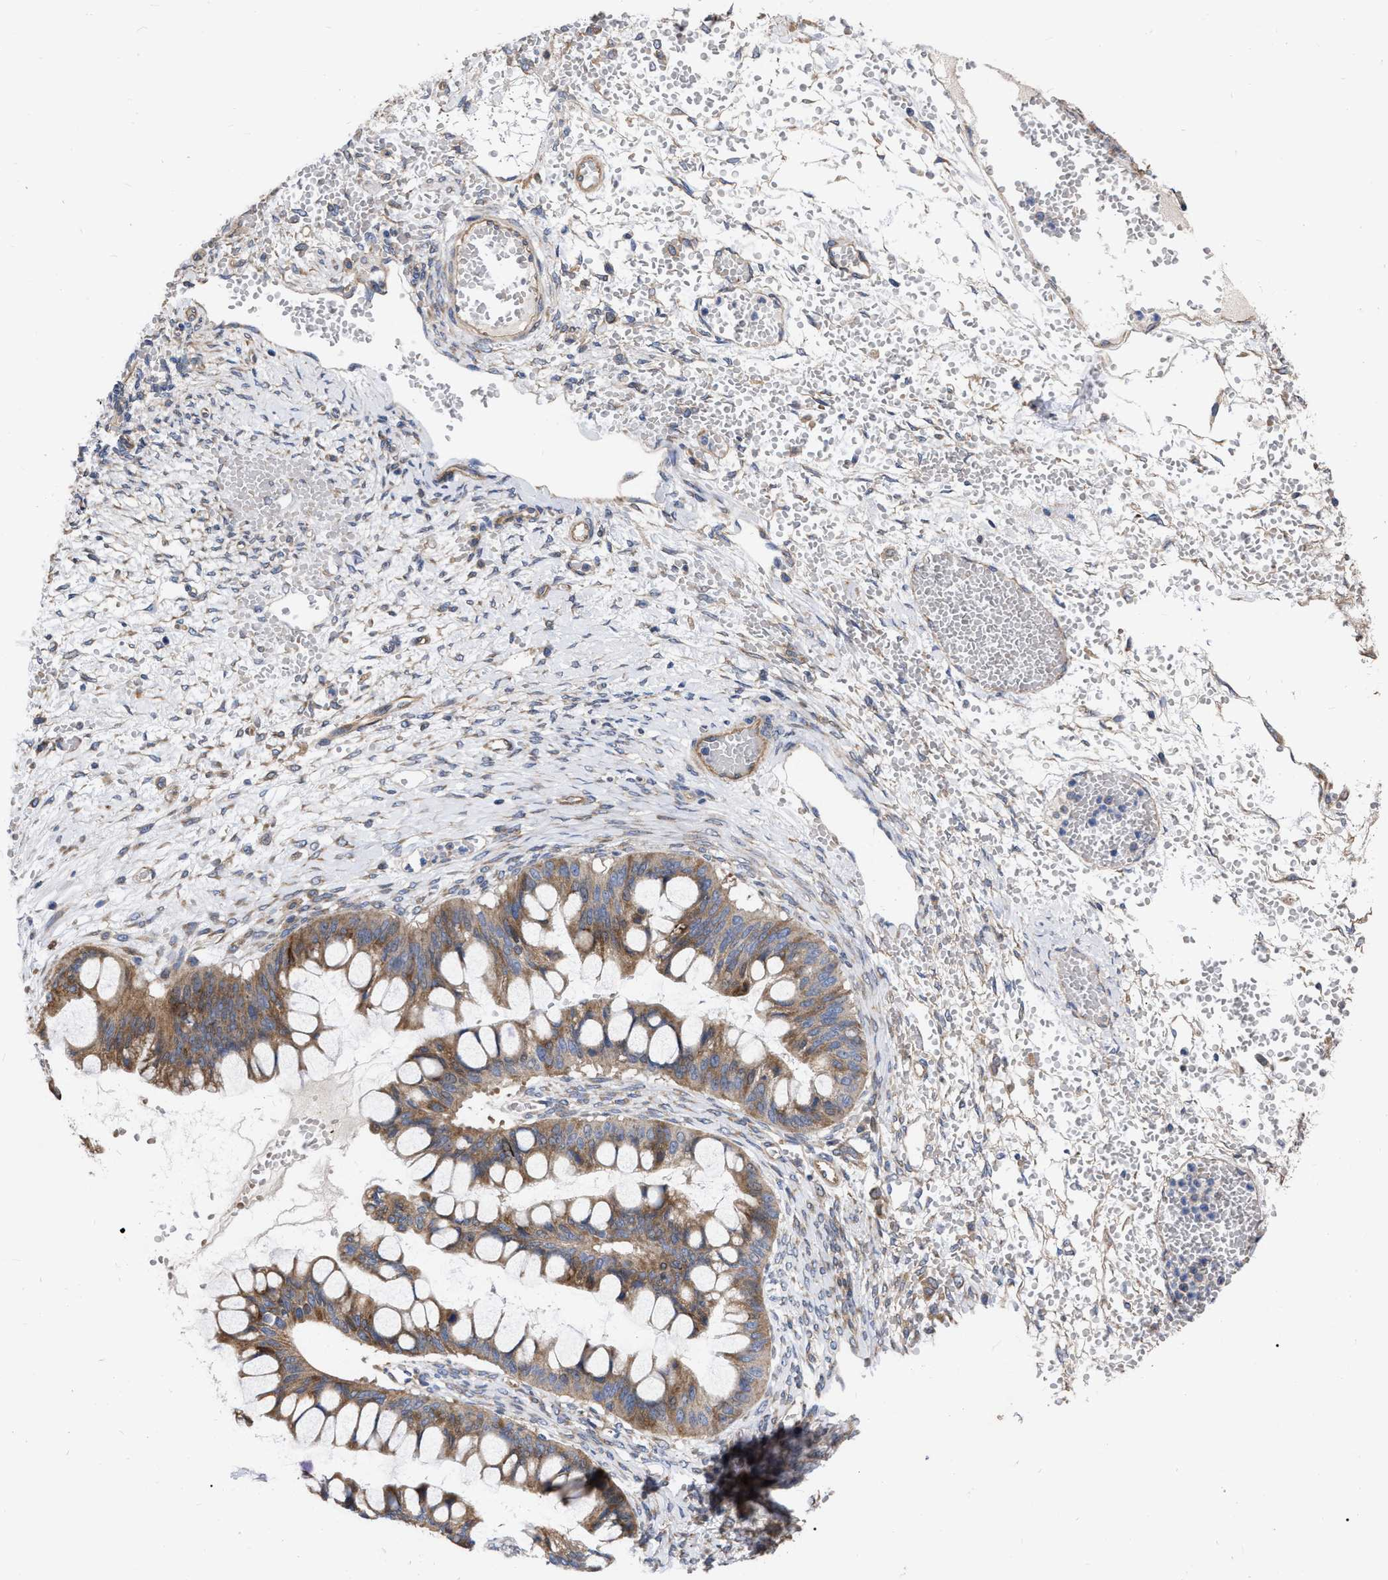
{"staining": {"intensity": "moderate", "quantity": ">75%", "location": "cytoplasmic/membranous"}, "tissue": "ovarian cancer", "cell_type": "Tumor cells", "image_type": "cancer", "snomed": [{"axis": "morphology", "description": "Cystadenocarcinoma, mucinous, NOS"}, {"axis": "topography", "description": "Ovary"}], "caption": "Tumor cells exhibit medium levels of moderate cytoplasmic/membranous staining in approximately >75% of cells in mucinous cystadenocarcinoma (ovarian).", "gene": "MLST8", "patient": {"sex": "female", "age": 73}}